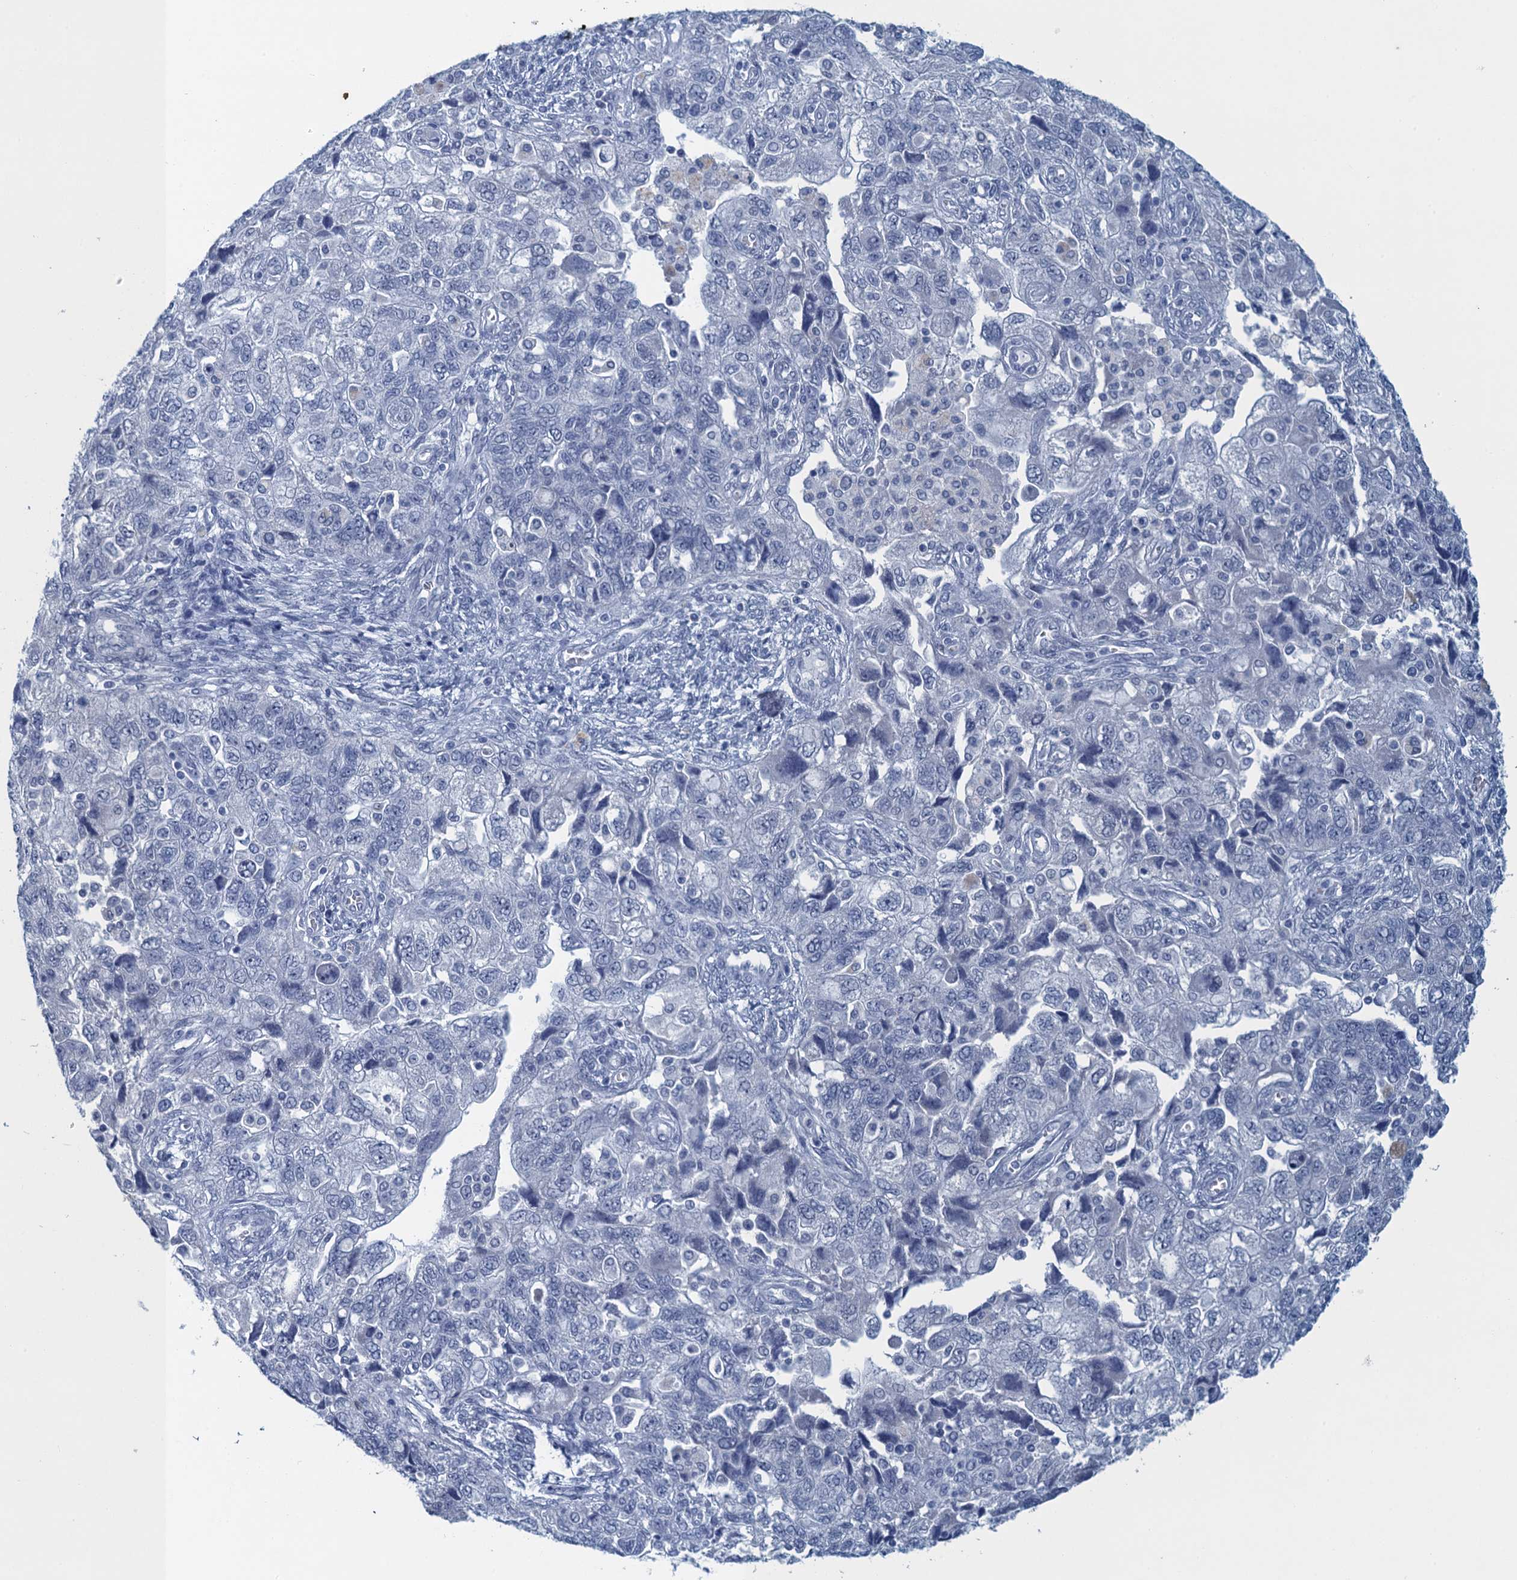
{"staining": {"intensity": "negative", "quantity": "none", "location": "none"}, "tissue": "ovarian cancer", "cell_type": "Tumor cells", "image_type": "cancer", "snomed": [{"axis": "morphology", "description": "Carcinoma, NOS"}, {"axis": "morphology", "description": "Cystadenocarcinoma, serous, NOS"}, {"axis": "topography", "description": "Ovary"}], "caption": "This is a photomicrograph of immunohistochemistry staining of ovarian cancer (carcinoma), which shows no expression in tumor cells. Brightfield microscopy of immunohistochemistry stained with DAB (brown) and hematoxylin (blue), captured at high magnification.", "gene": "ENSG00000131152", "patient": {"sex": "female", "age": 69}}